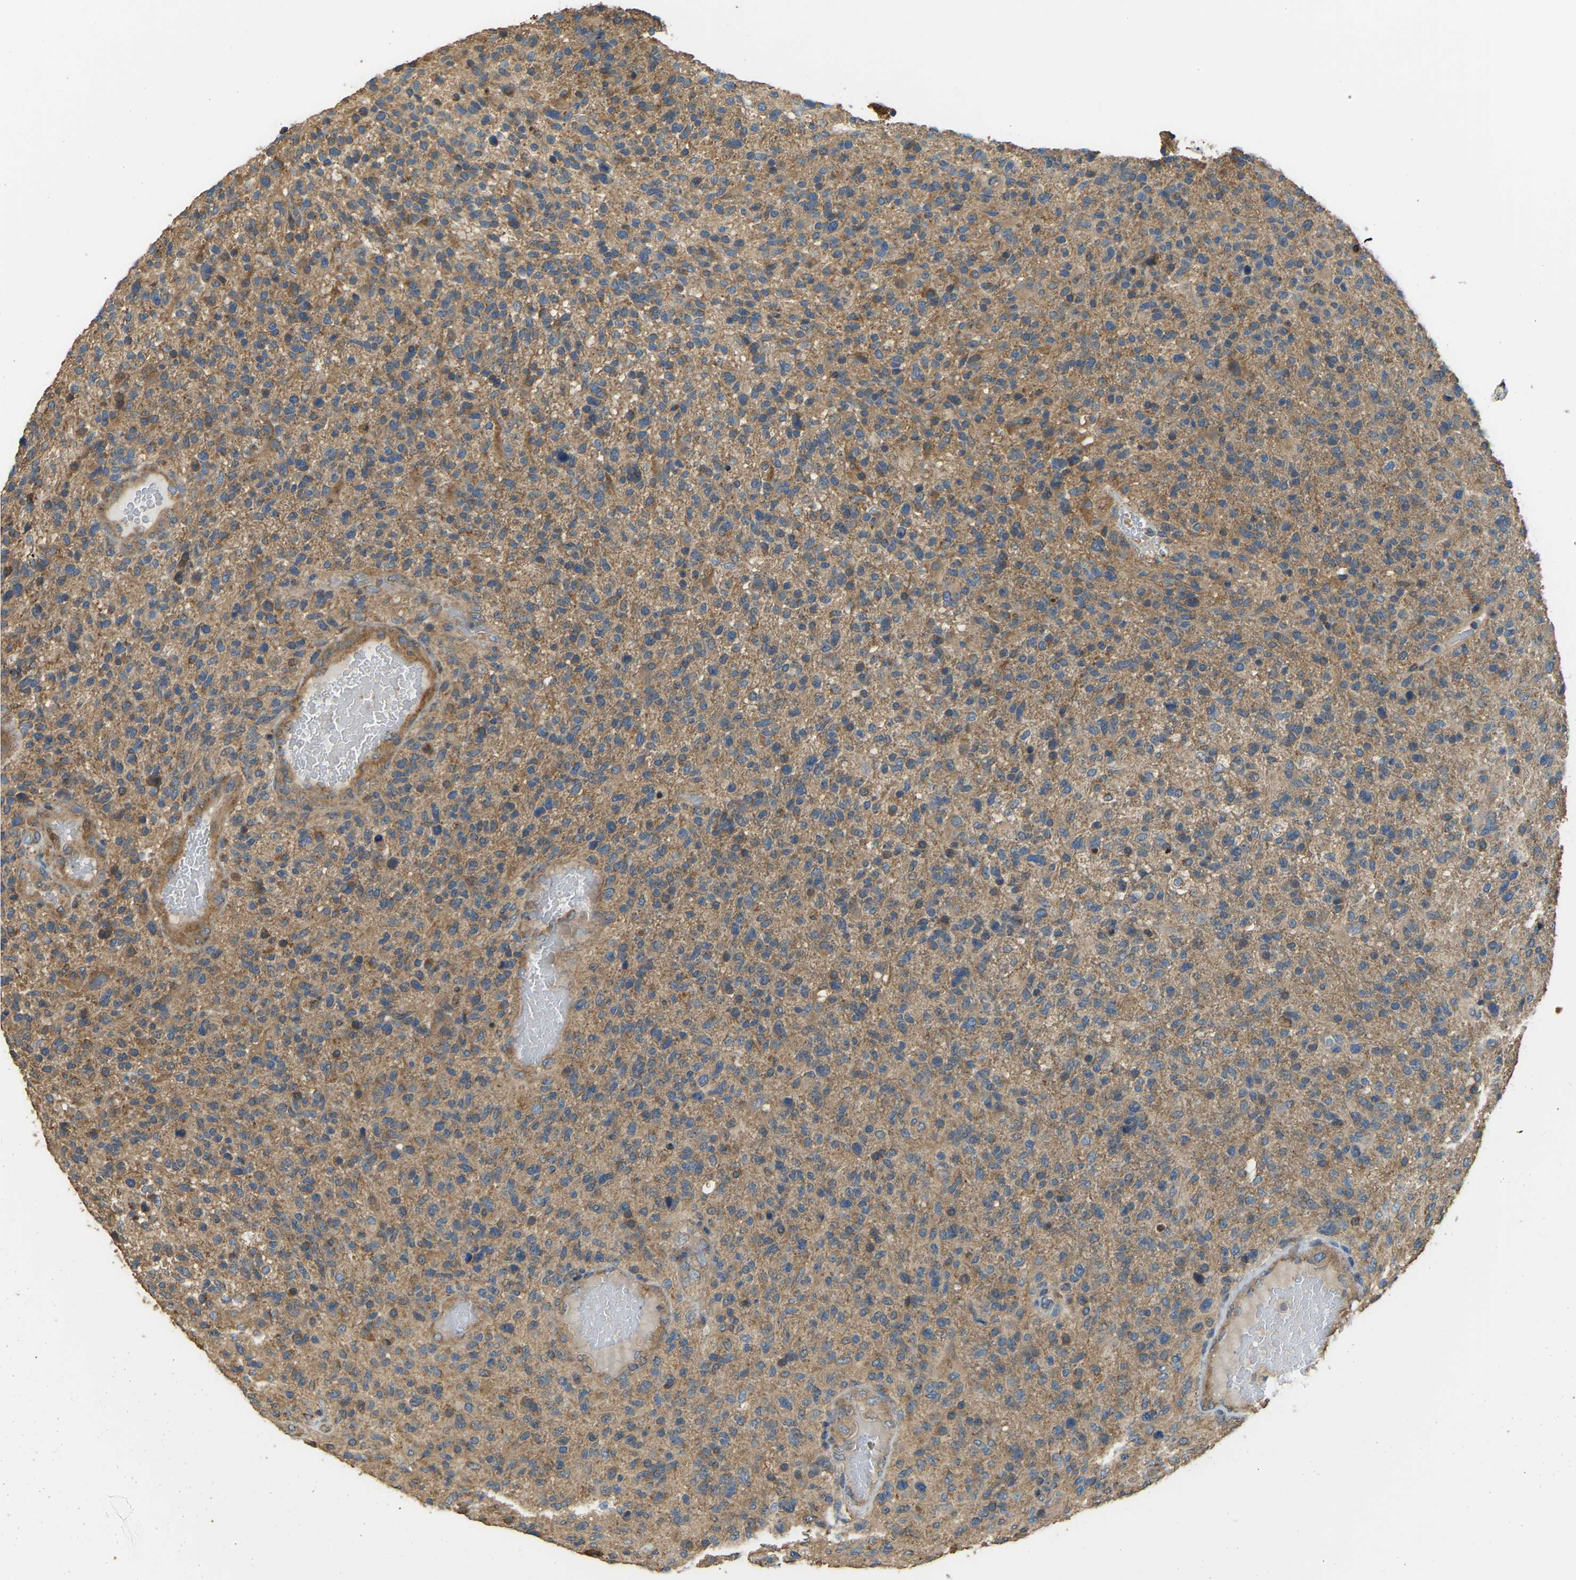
{"staining": {"intensity": "moderate", "quantity": ">75%", "location": "cytoplasmic/membranous"}, "tissue": "glioma", "cell_type": "Tumor cells", "image_type": "cancer", "snomed": [{"axis": "morphology", "description": "Glioma, malignant, High grade"}, {"axis": "topography", "description": "Brain"}], "caption": "Immunohistochemical staining of glioma shows moderate cytoplasmic/membranous protein expression in about >75% of tumor cells.", "gene": "GNG2", "patient": {"sex": "male", "age": 72}}